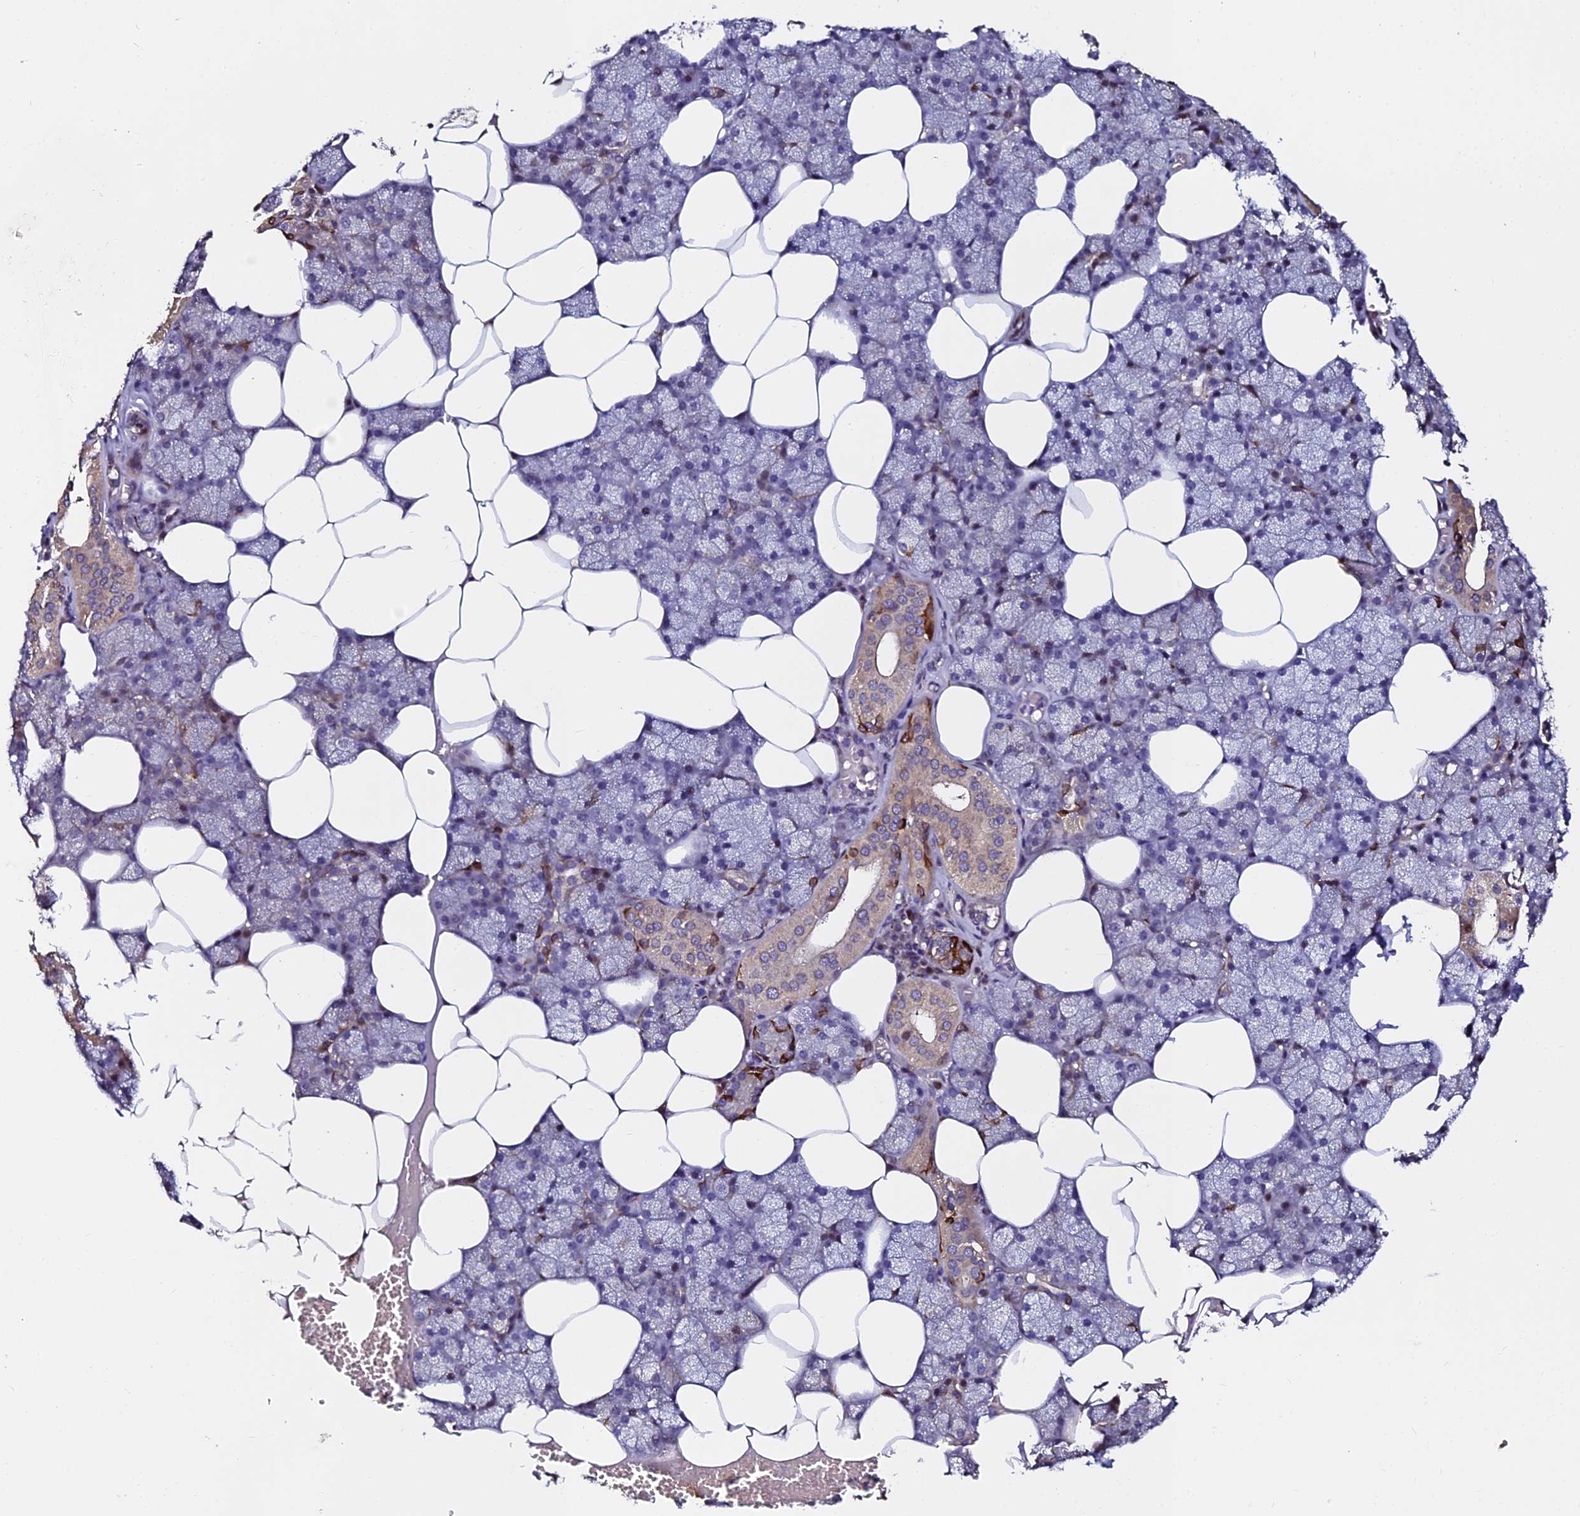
{"staining": {"intensity": "moderate", "quantity": "<25%", "location": "cytoplasmic/membranous"}, "tissue": "salivary gland", "cell_type": "Glandular cells", "image_type": "normal", "snomed": [{"axis": "morphology", "description": "Normal tissue, NOS"}, {"axis": "topography", "description": "Salivary gland"}], "caption": "Salivary gland stained with DAB (3,3'-diaminobenzidine) IHC demonstrates low levels of moderate cytoplasmic/membranous expression in approximately <25% of glandular cells. Nuclei are stained in blue.", "gene": "GPN3", "patient": {"sex": "male", "age": 62}}